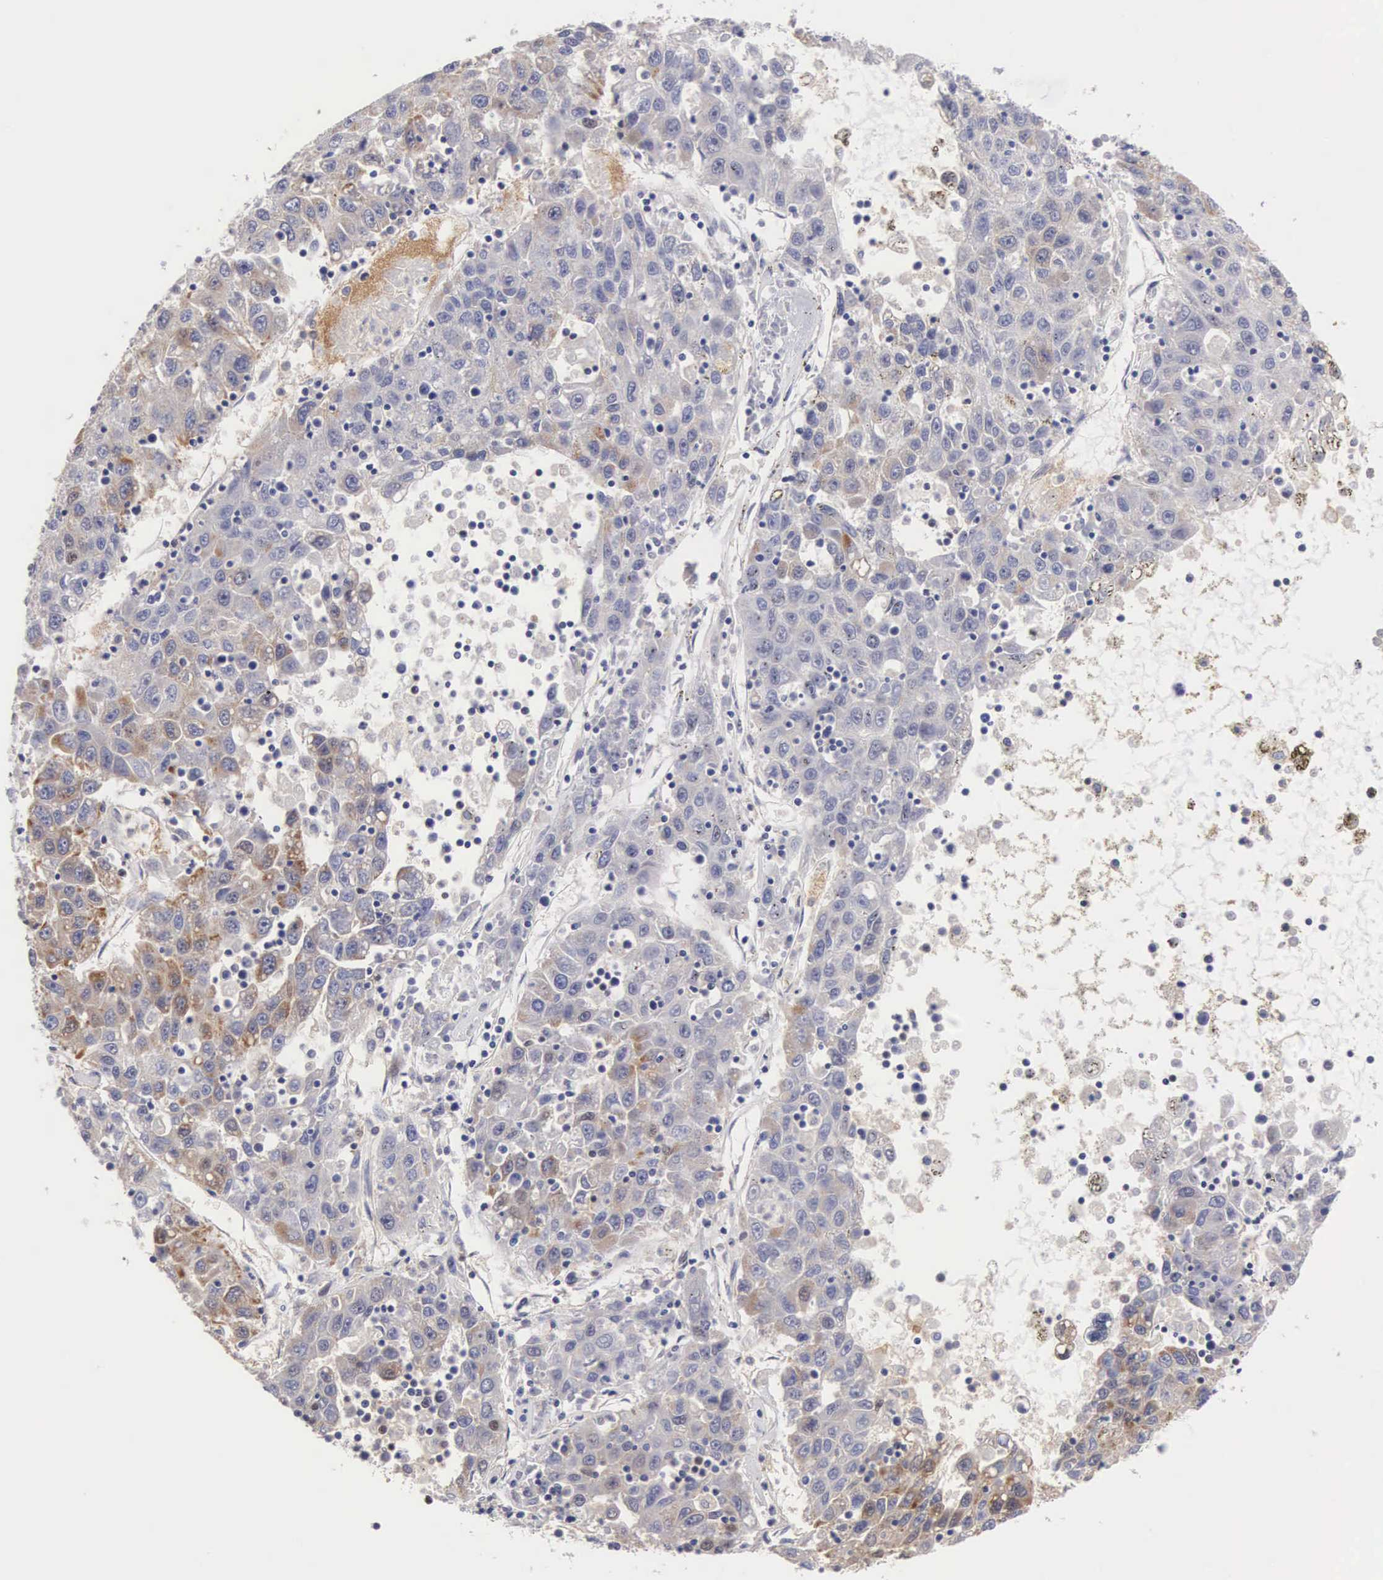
{"staining": {"intensity": "weak", "quantity": "<25%", "location": "cytoplasmic/membranous"}, "tissue": "liver cancer", "cell_type": "Tumor cells", "image_type": "cancer", "snomed": [{"axis": "morphology", "description": "Carcinoma, Hepatocellular, NOS"}, {"axis": "topography", "description": "Liver"}], "caption": "Liver cancer was stained to show a protein in brown. There is no significant positivity in tumor cells. (DAB immunohistochemistry visualized using brightfield microscopy, high magnification).", "gene": "NR4A2", "patient": {"sex": "male", "age": 49}}